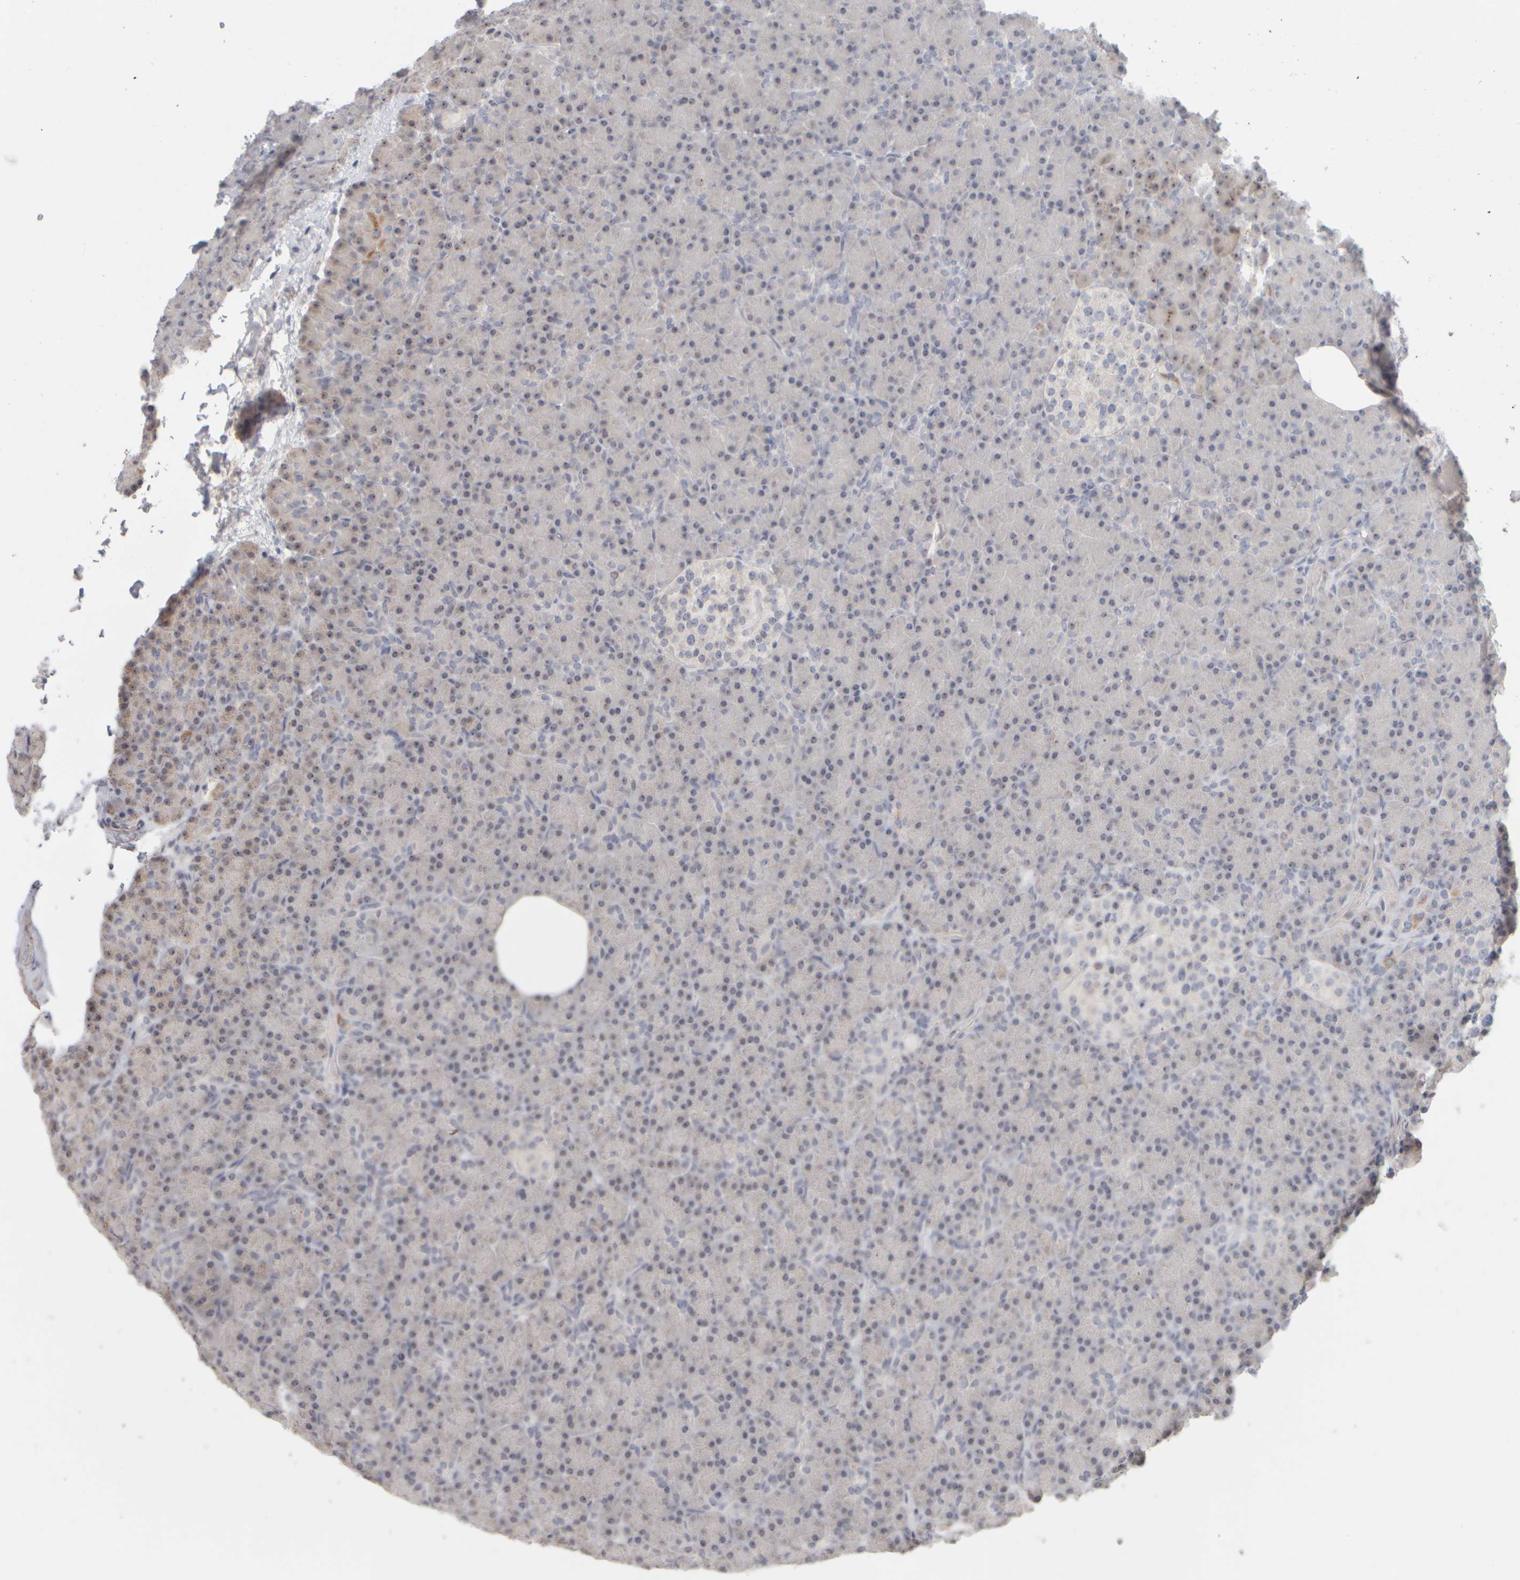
{"staining": {"intensity": "moderate", "quantity": "<25%", "location": "nuclear"}, "tissue": "pancreas", "cell_type": "Exocrine glandular cells", "image_type": "normal", "snomed": [{"axis": "morphology", "description": "Normal tissue, NOS"}, {"axis": "topography", "description": "Pancreas"}], "caption": "Protein staining shows moderate nuclear staining in about <25% of exocrine glandular cells in normal pancreas.", "gene": "DCXR", "patient": {"sex": "female", "age": 43}}